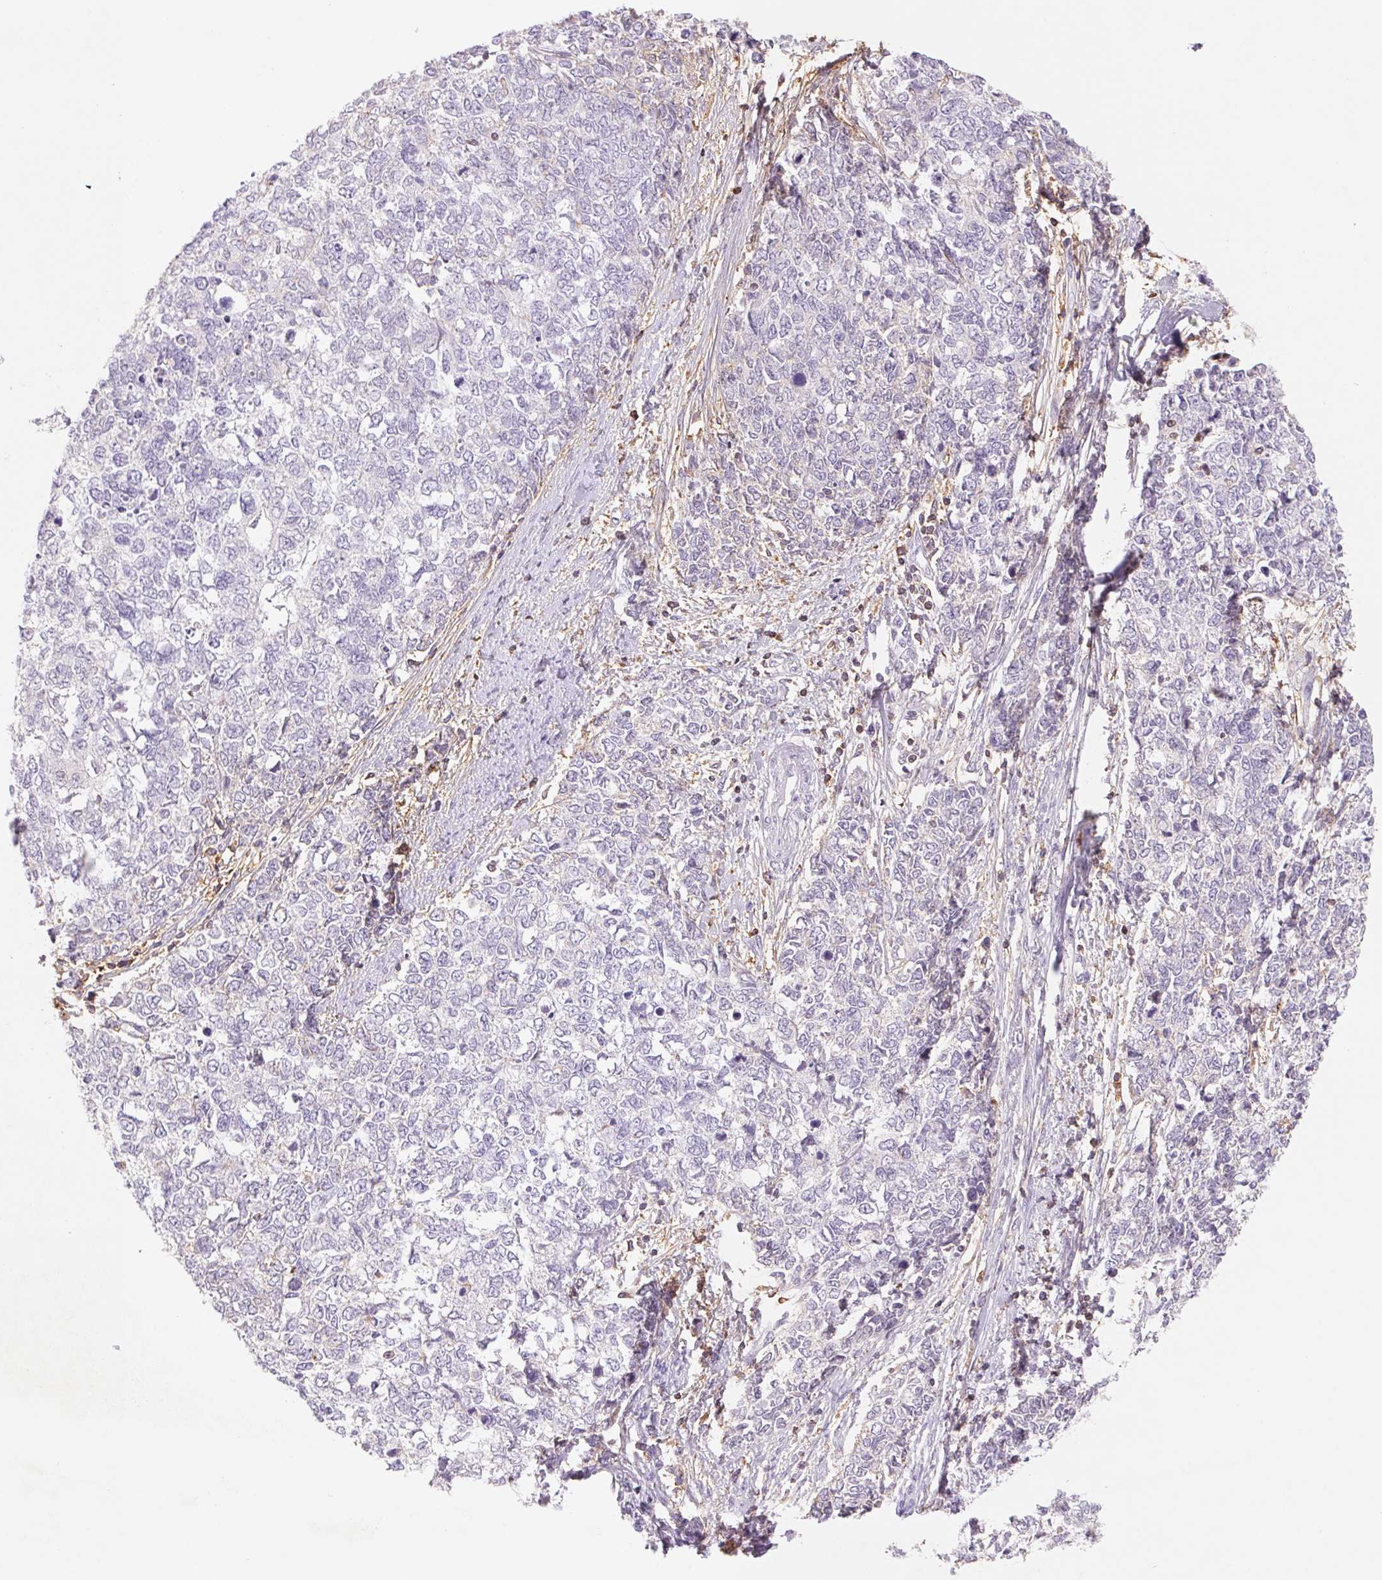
{"staining": {"intensity": "negative", "quantity": "none", "location": "none"}, "tissue": "cervical cancer", "cell_type": "Tumor cells", "image_type": "cancer", "snomed": [{"axis": "morphology", "description": "Adenocarcinoma, NOS"}, {"axis": "topography", "description": "Cervix"}], "caption": "The image shows no staining of tumor cells in cervical cancer. (IHC, brightfield microscopy, high magnification).", "gene": "KIF26A", "patient": {"sex": "female", "age": 63}}